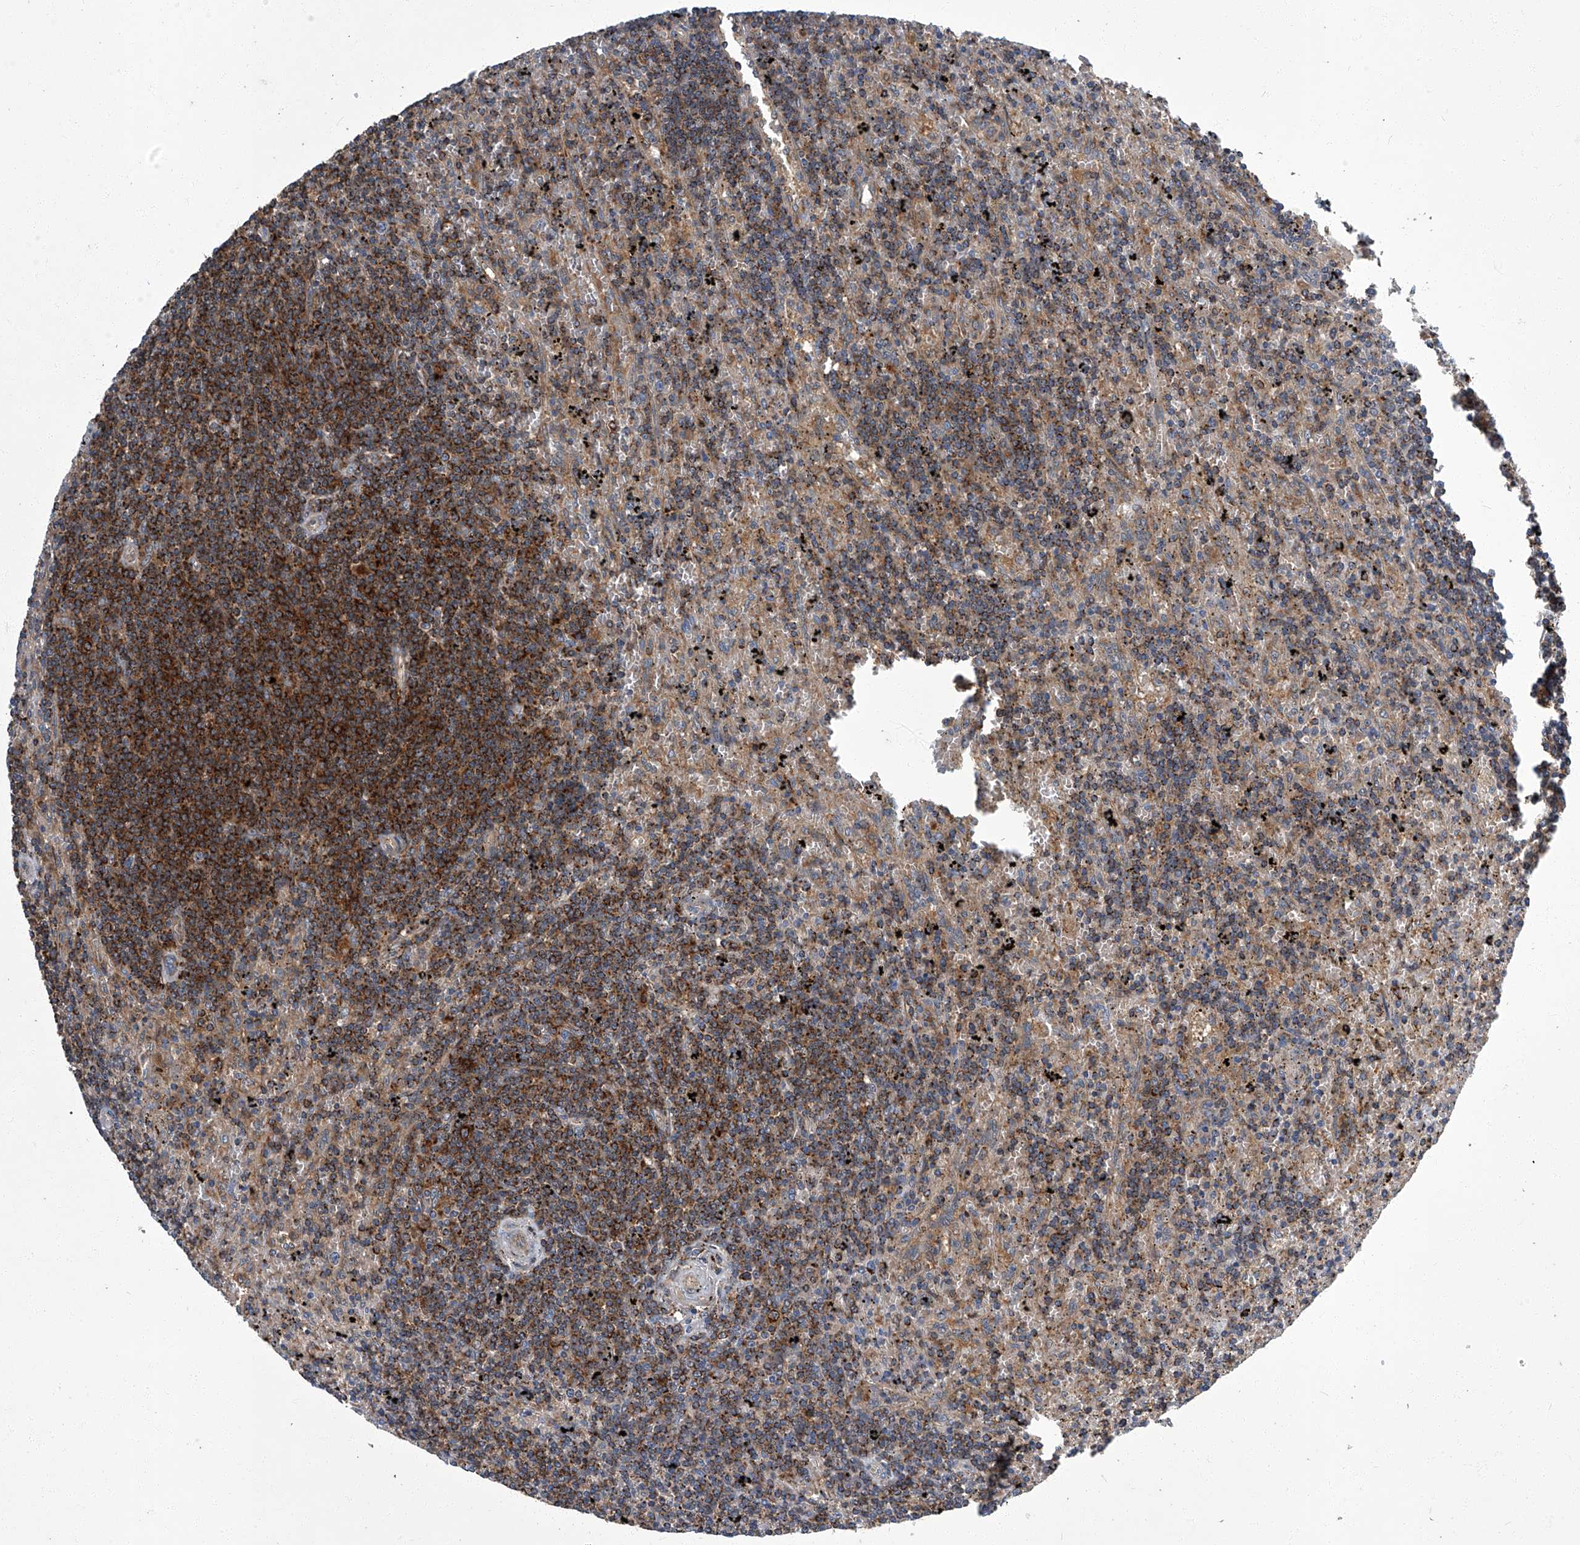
{"staining": {"intensity": "strong", "quantity": "25%-75%", "location": "cytoplasmic/membranous"}, "tissue": "lymphoma", "cell_type": "Tumor cells", "image_type": "cancer", "snomed": [{"axis": "morphology", "description": "Malignant lymphoma, non-Hodgkin's type, Low grade"}, {"axis": "topography", "description": "Spleen"}], "caption": "Malignant lymphoma, non-Hodgkin's type (low-grade) stained with a brown dye exhibits strong cytoplasmic/membranous positive expression in approximately 25%-75% of tumor cells.", "gene": "TNFRSF13B", "patient": {"sex": "male", "age": 76}}